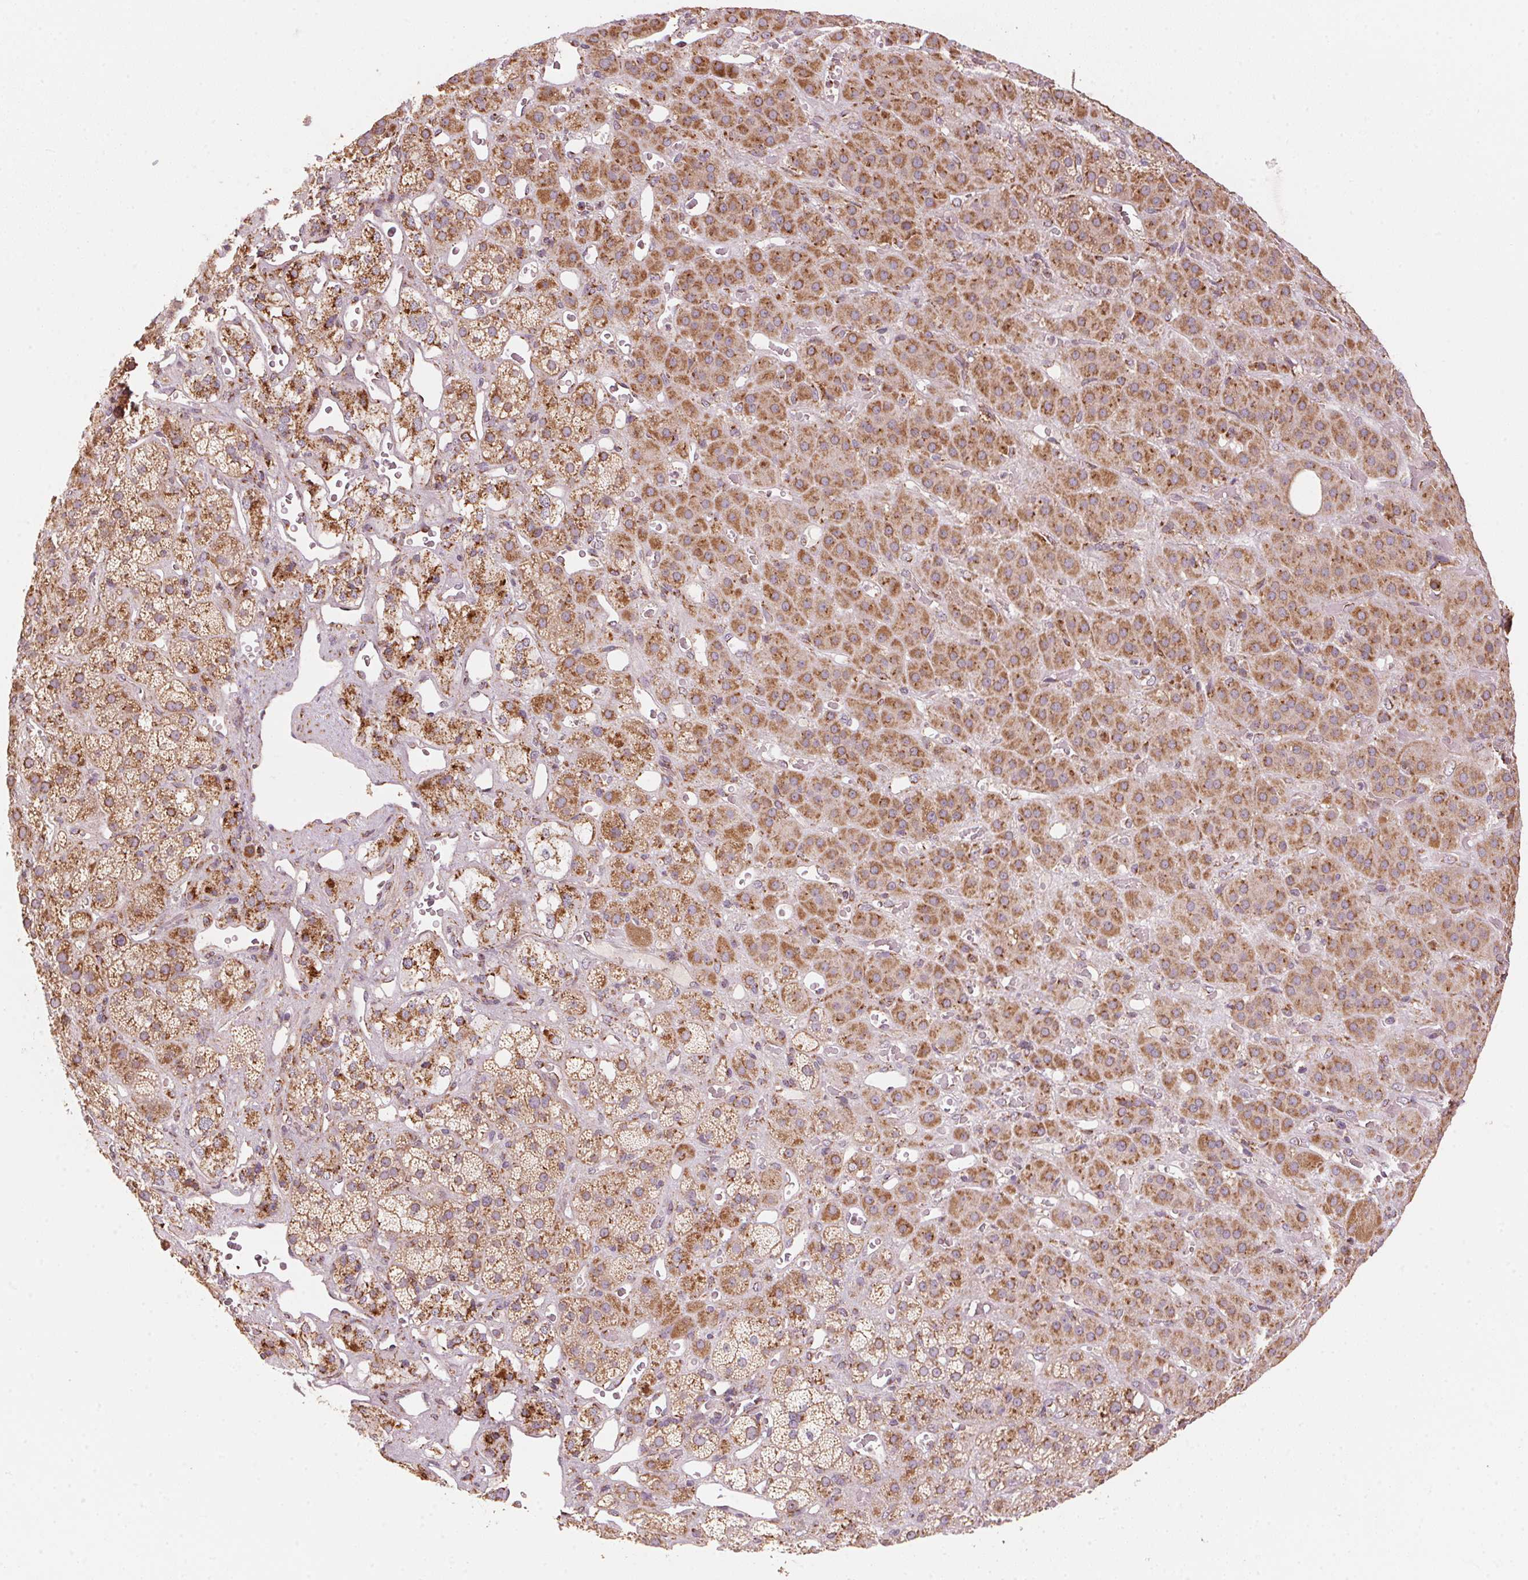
{"staining": {"intensity": "moderate", "quantity": ">75%", "location": "cytoplasmic/membranous"}, "tissue": "adrenal gland", "cell_type": "Glandular cells", "image_type": "normal", "snomed": [{"axis": "morphology", "description": "Normal tissue, NOS"}, {"axis": "topography", "description": "Adrenal gland"}], "caption": "Immunohistochemistry (DAB) staining of benign adrenal gland reveals moderate cytoplasmic/membranous protein expression in approximately >75% of glandular cells.", "gene": "TOMM70", "patient": {"sex": "male", "age": 57}}